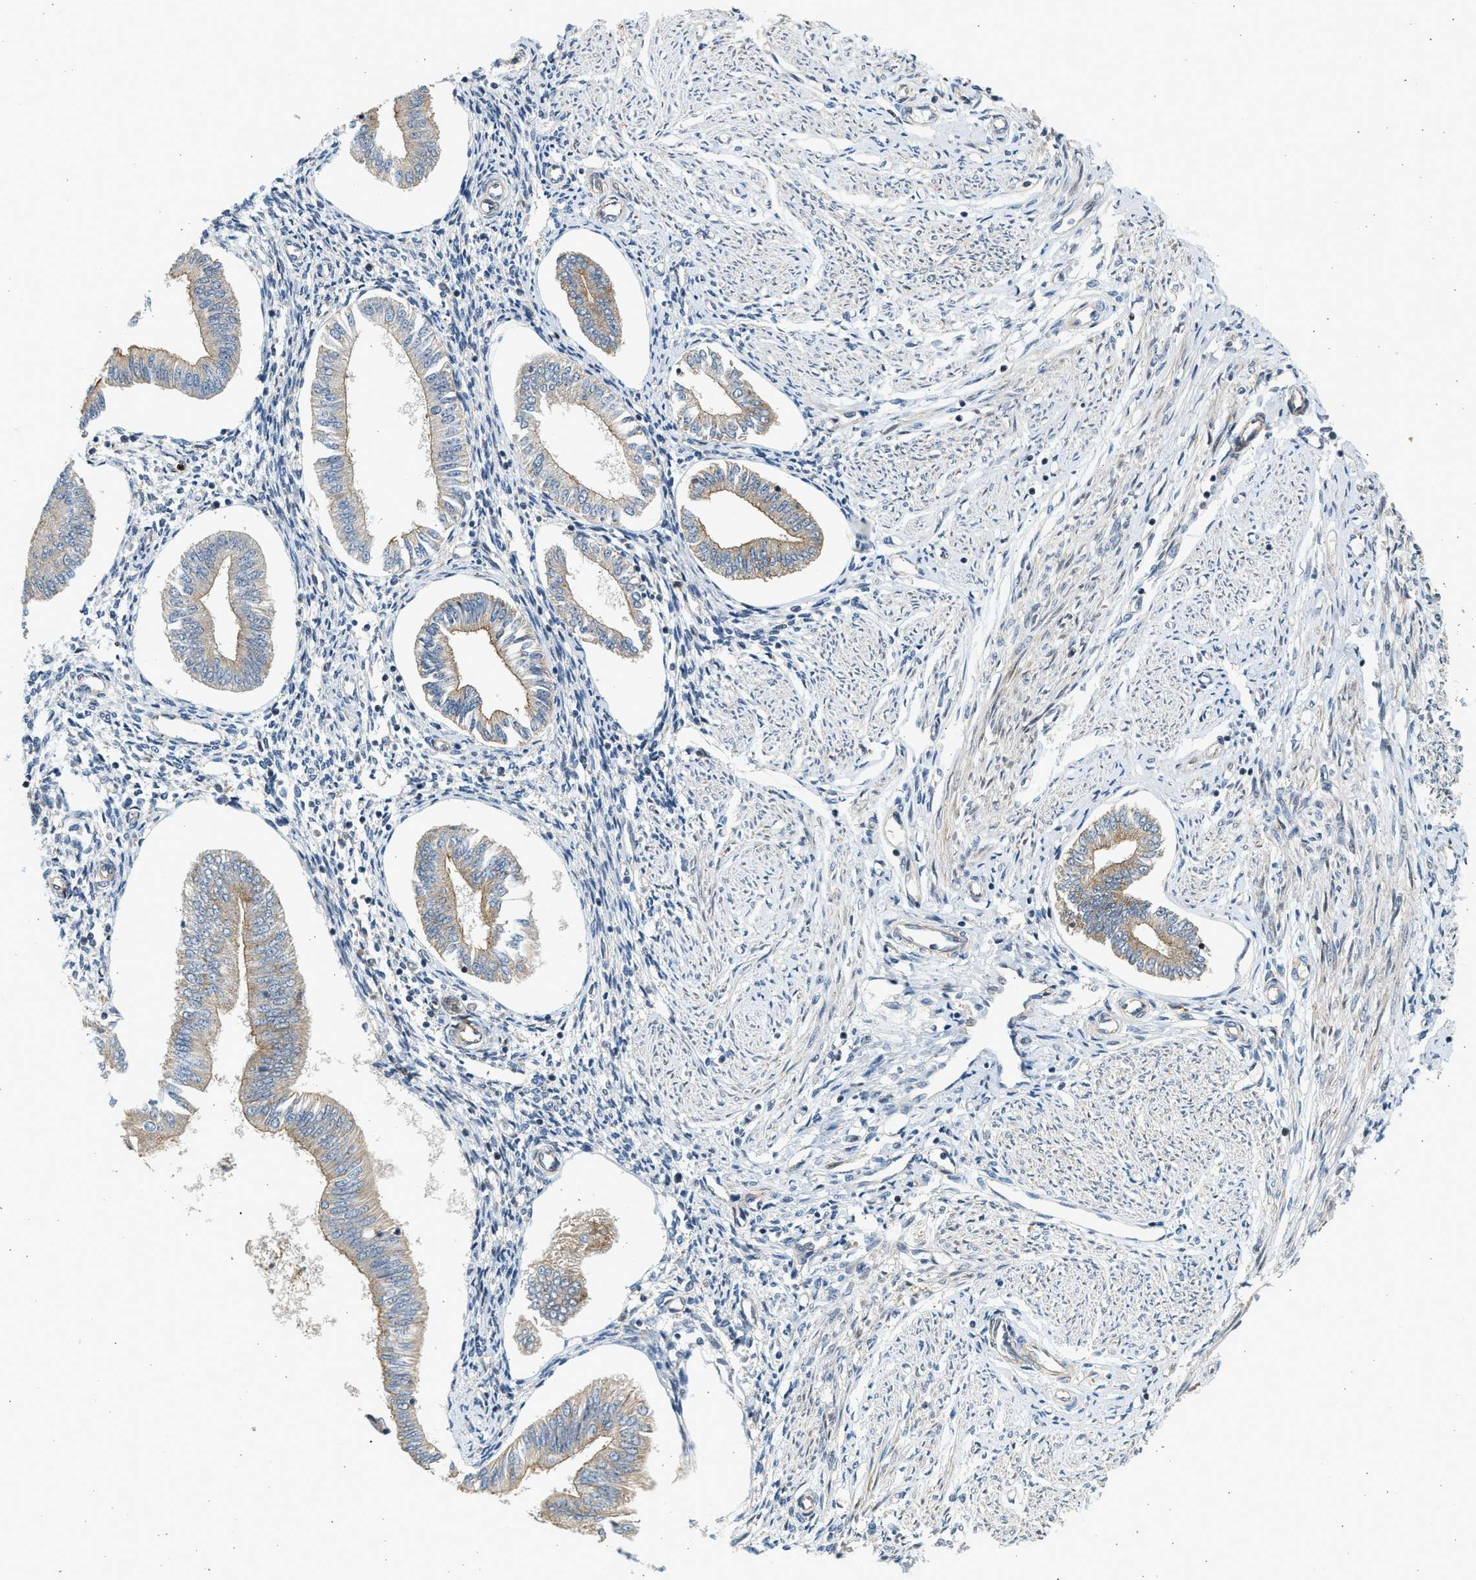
{"staining": {"intensity": "negative", "quantity": "none", "location": "none"}, "tissue": "endometrium", "cell_type": "Cells in endometrial stroma", "image_type": "normal", "snomed": [{"axis": "morphology", "description": "Normal tissue, NOS"}, {"axis": "topography", "description": "Endometrium"}], "caption": "Immunohistochemistry of unremarkable human endometrium displays no expression in cells in endometrial stroma.", "gene": "NRSN2", "patient": {"sex": "female", "age": 50}}